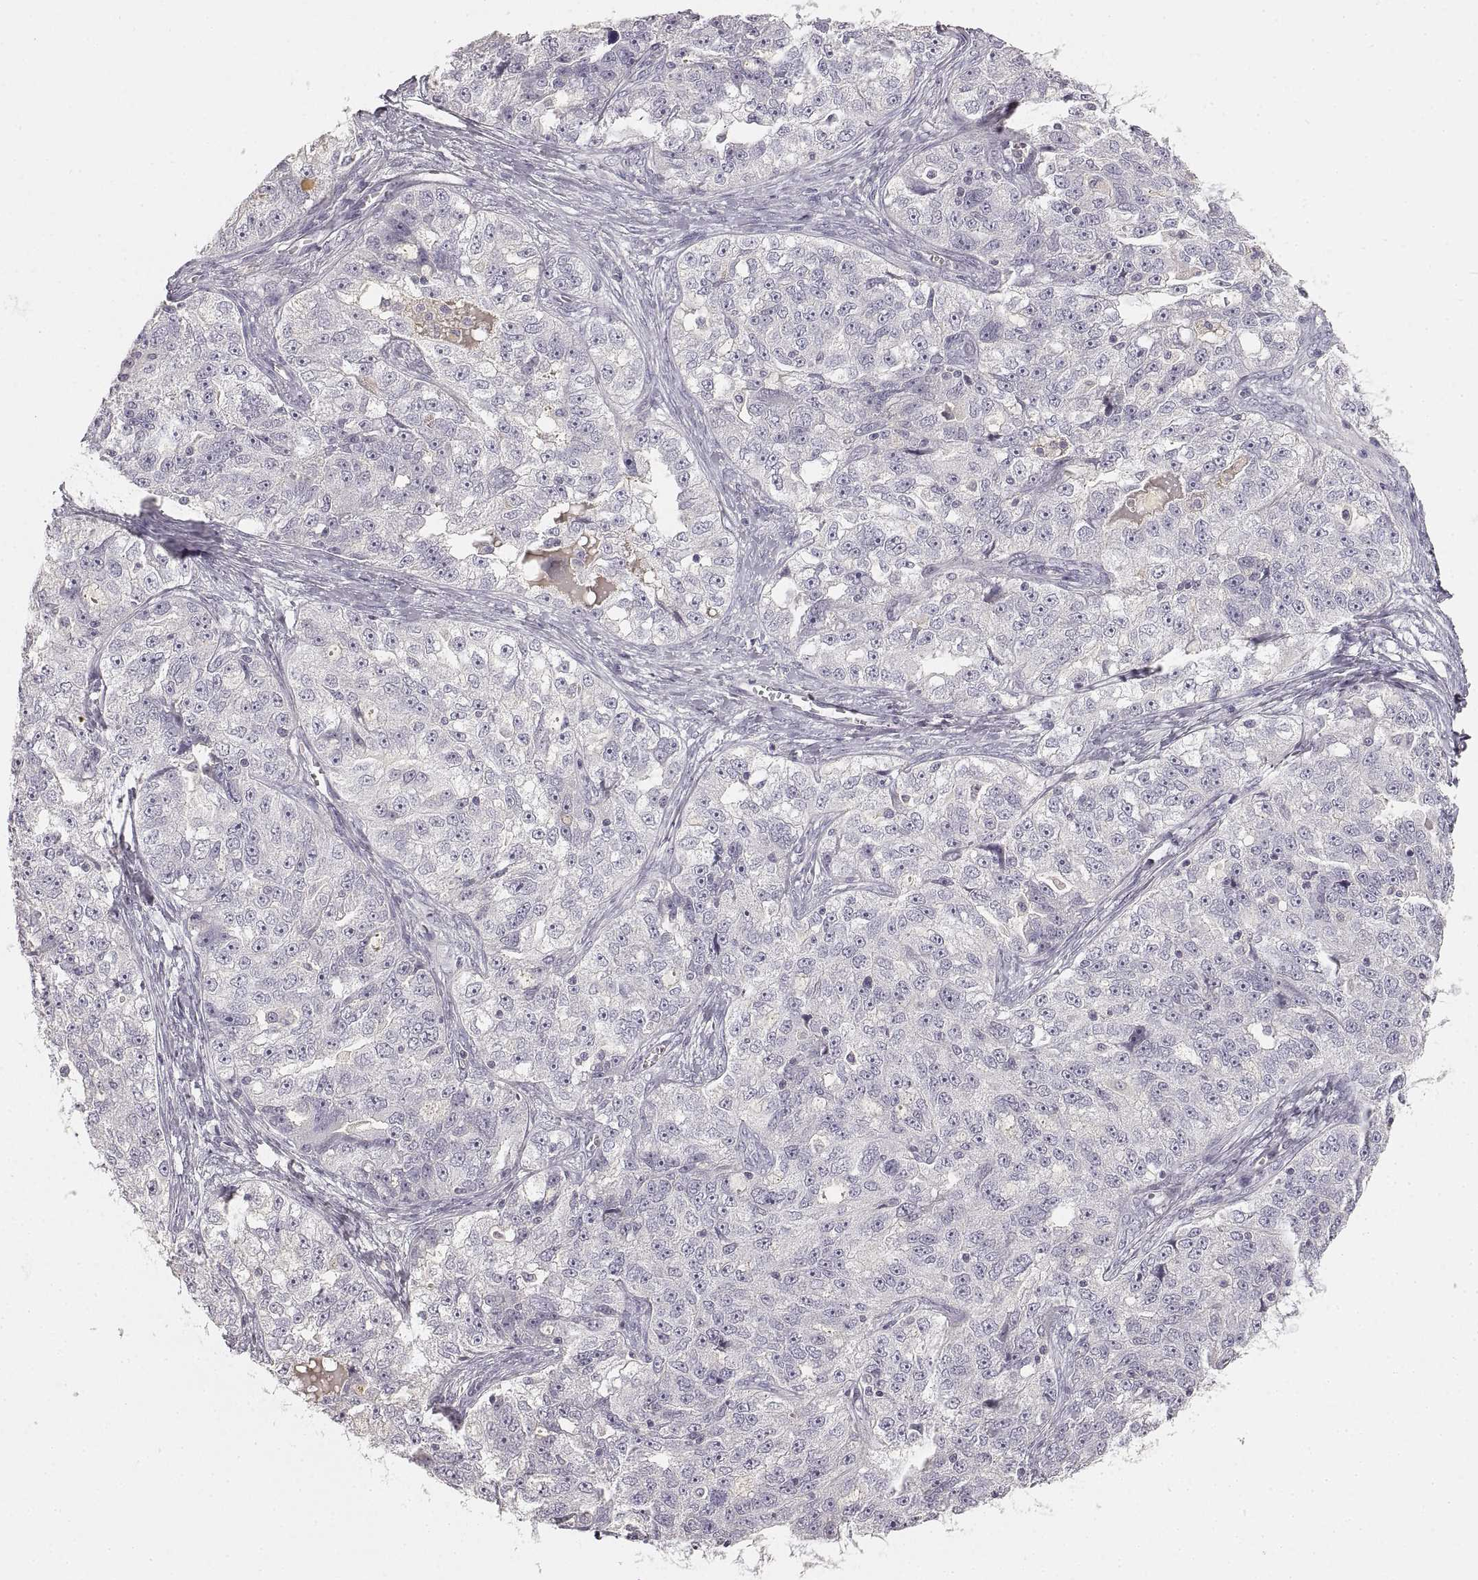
{"staining": {"intensity": "negative", "quantity": "none", "location": "none"}, "tissue": "ovarian cancer", "cell_type": "Tumor cells", "image_type": "cancer", "snomed": [{"axis": "morphology", "description": "Cystadenocarcinoma, serous, NOS"}, {"axis": "topography", "description": "Ovary"}], "caption": "Immunohistochemistry (IHC) image of ovarian cancer stained for a protein (brown), which reveals no expression in tumor cells. (DAB immunohistochemistry (IHC) visualized using brightfield microscopy, high magnification).", "gene": "RUNDC3A", "patient": {"sex": "female", "age": 51}}